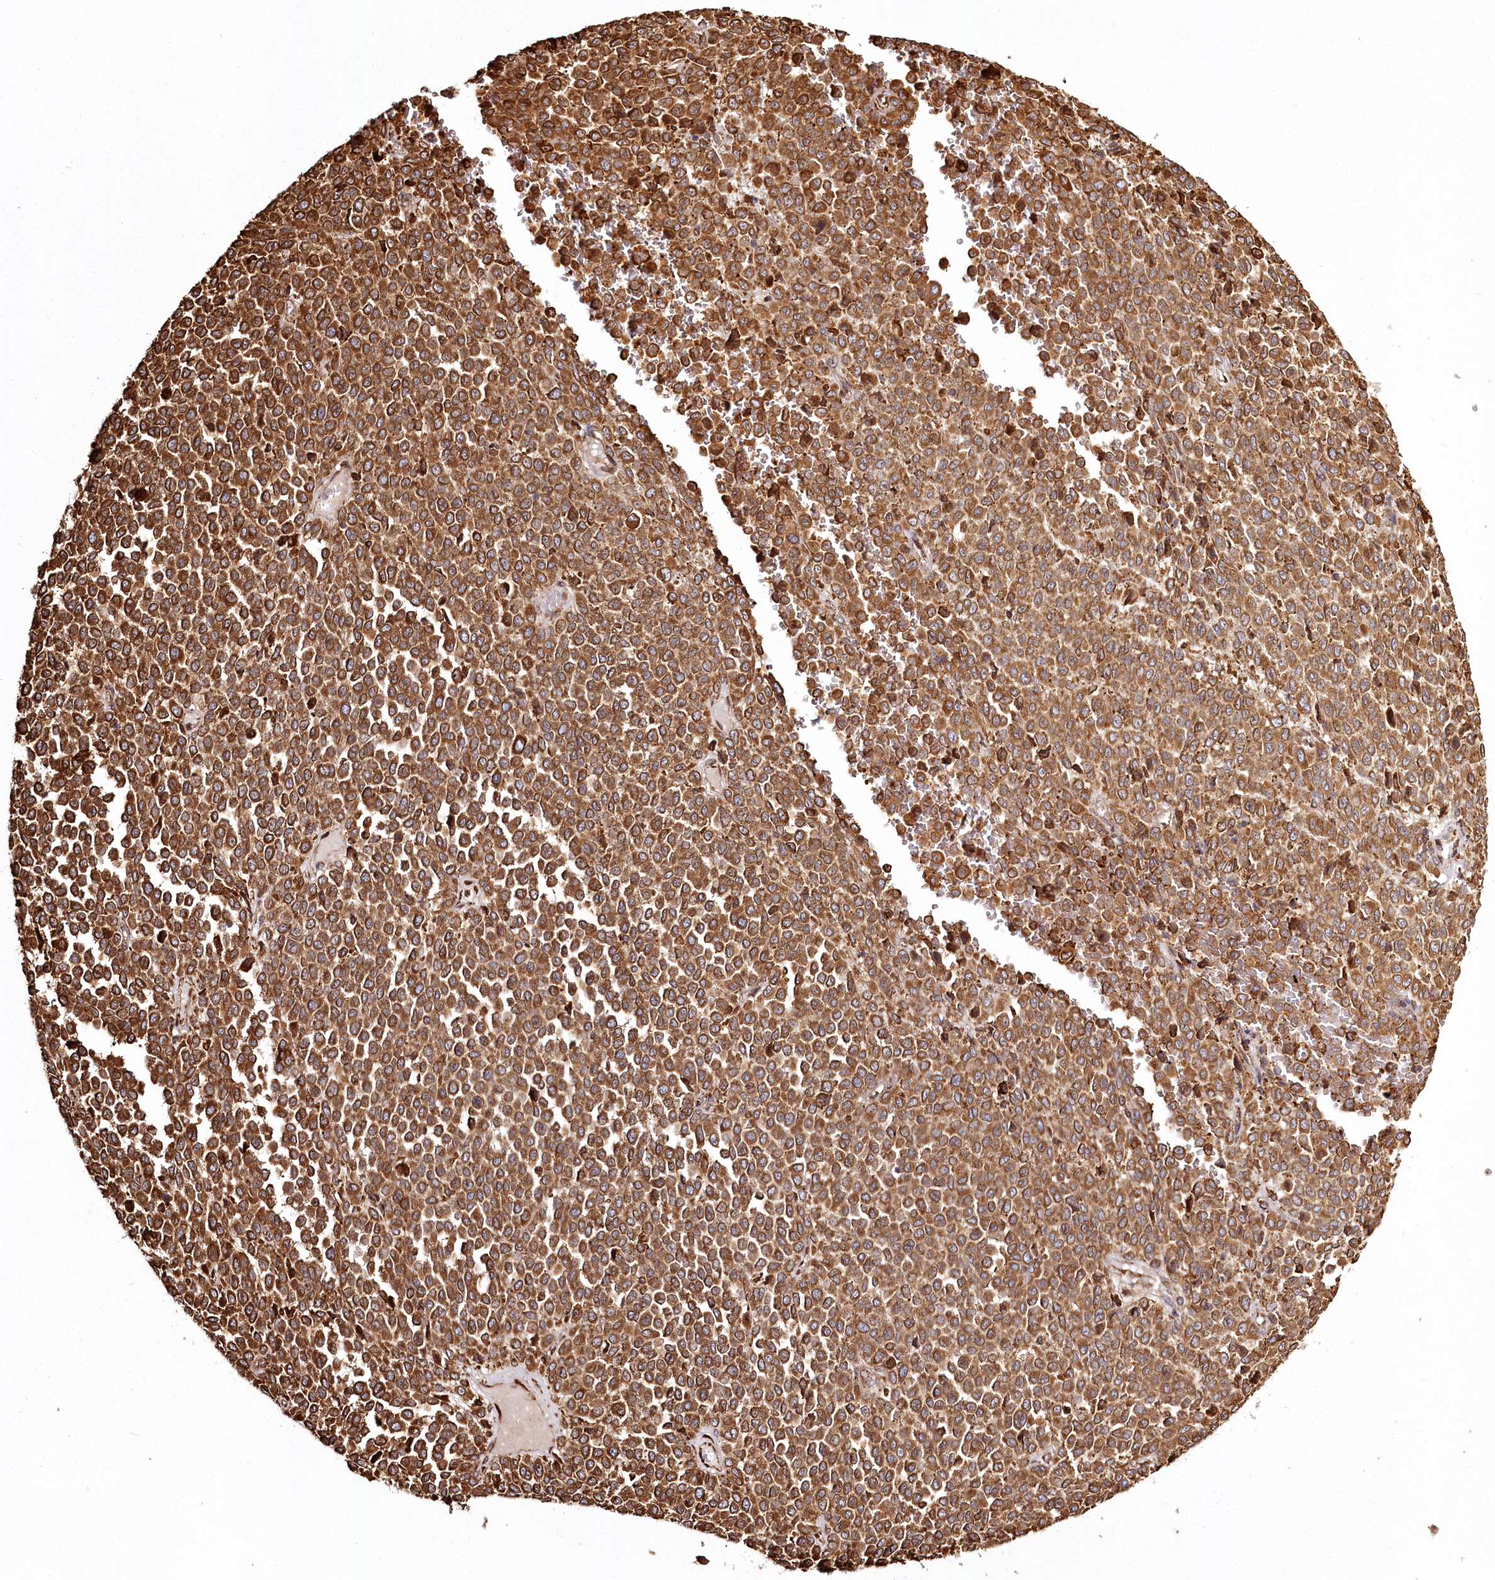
{"staining": {"intensity": "strong", "quantity": ">75%", "location": "cytoplasmic/membranous"}, "tissue": "melanoma", "cell_type": "Tumor cells", "image_type": "cancer", "snomed": [{"axis": "morphology", "description": "Malignant melanoma, Metastatic site"}, {"axis": "topography", "description": "Pancreas"}], "caption": "Human malignant melanoma (metastatic site) stained with a protein marker reveals strong staining in tumor cells.", "gene": "FAM13A", "patient": {"sex": "female", "age": 30}}